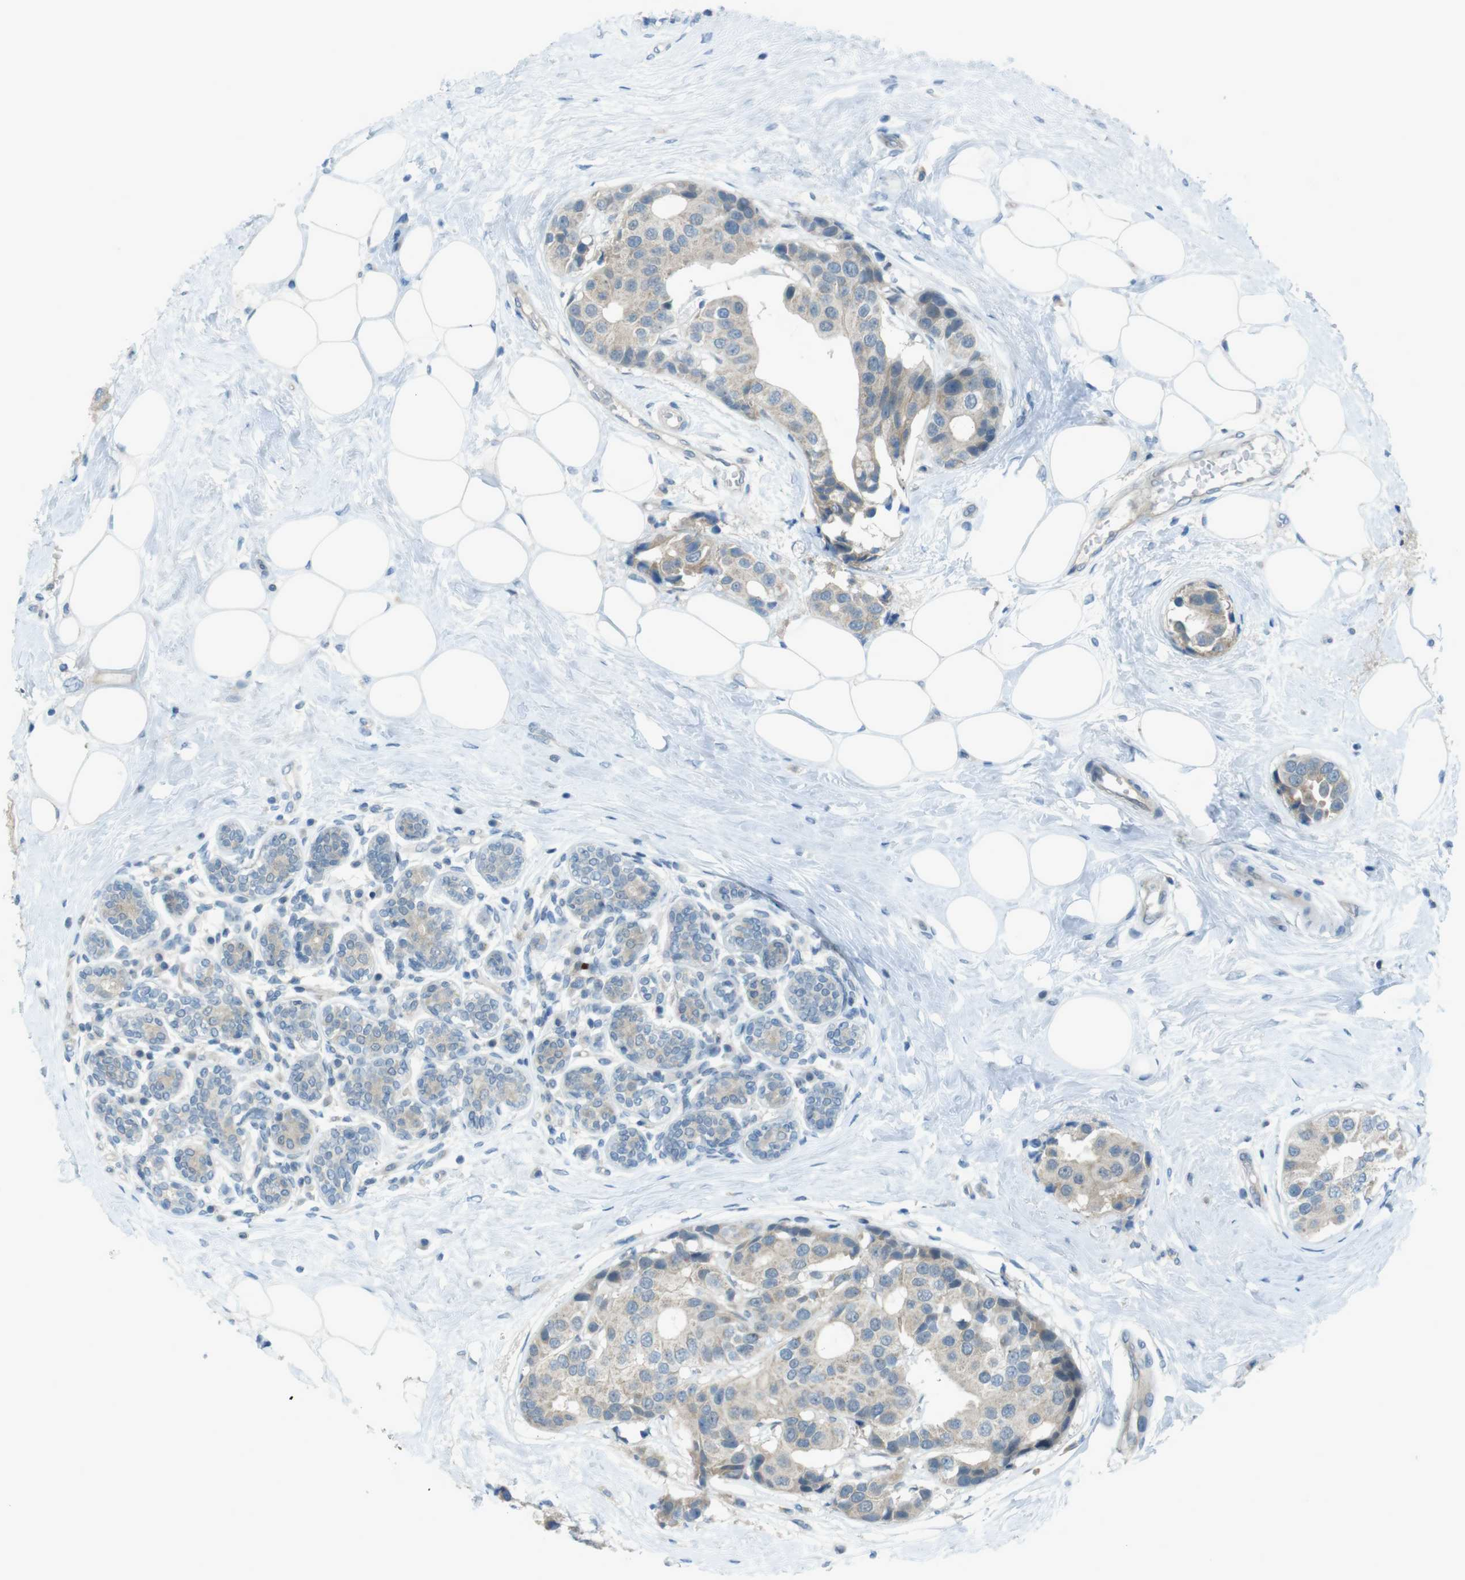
{"staining": {"intensity": "weak", "quantity": "<25%", "location": "cytoplasmic/membranous"}, "tissue": "breast cancer", "cell_type": "Tumor cells", "image_type": "cancer", "snomed": [{"axis": "morphology", "description": "Normal tissue, NOS"}, {"axis": "morphology", "description": "Duct carcinoma"}, {"axis": "topography", "description": "Breast"}], "caption": "There is no significant expression in tumor cells of infiltrating ductal carcinoma (breast). (Stains: DAB immunohistochemistry with hematoxylin counter stain, Microscopy: brightfield microscopy at high magnification).", "gene": "ZDHHC20", "patient": {"sex": "female", "age": 39}}